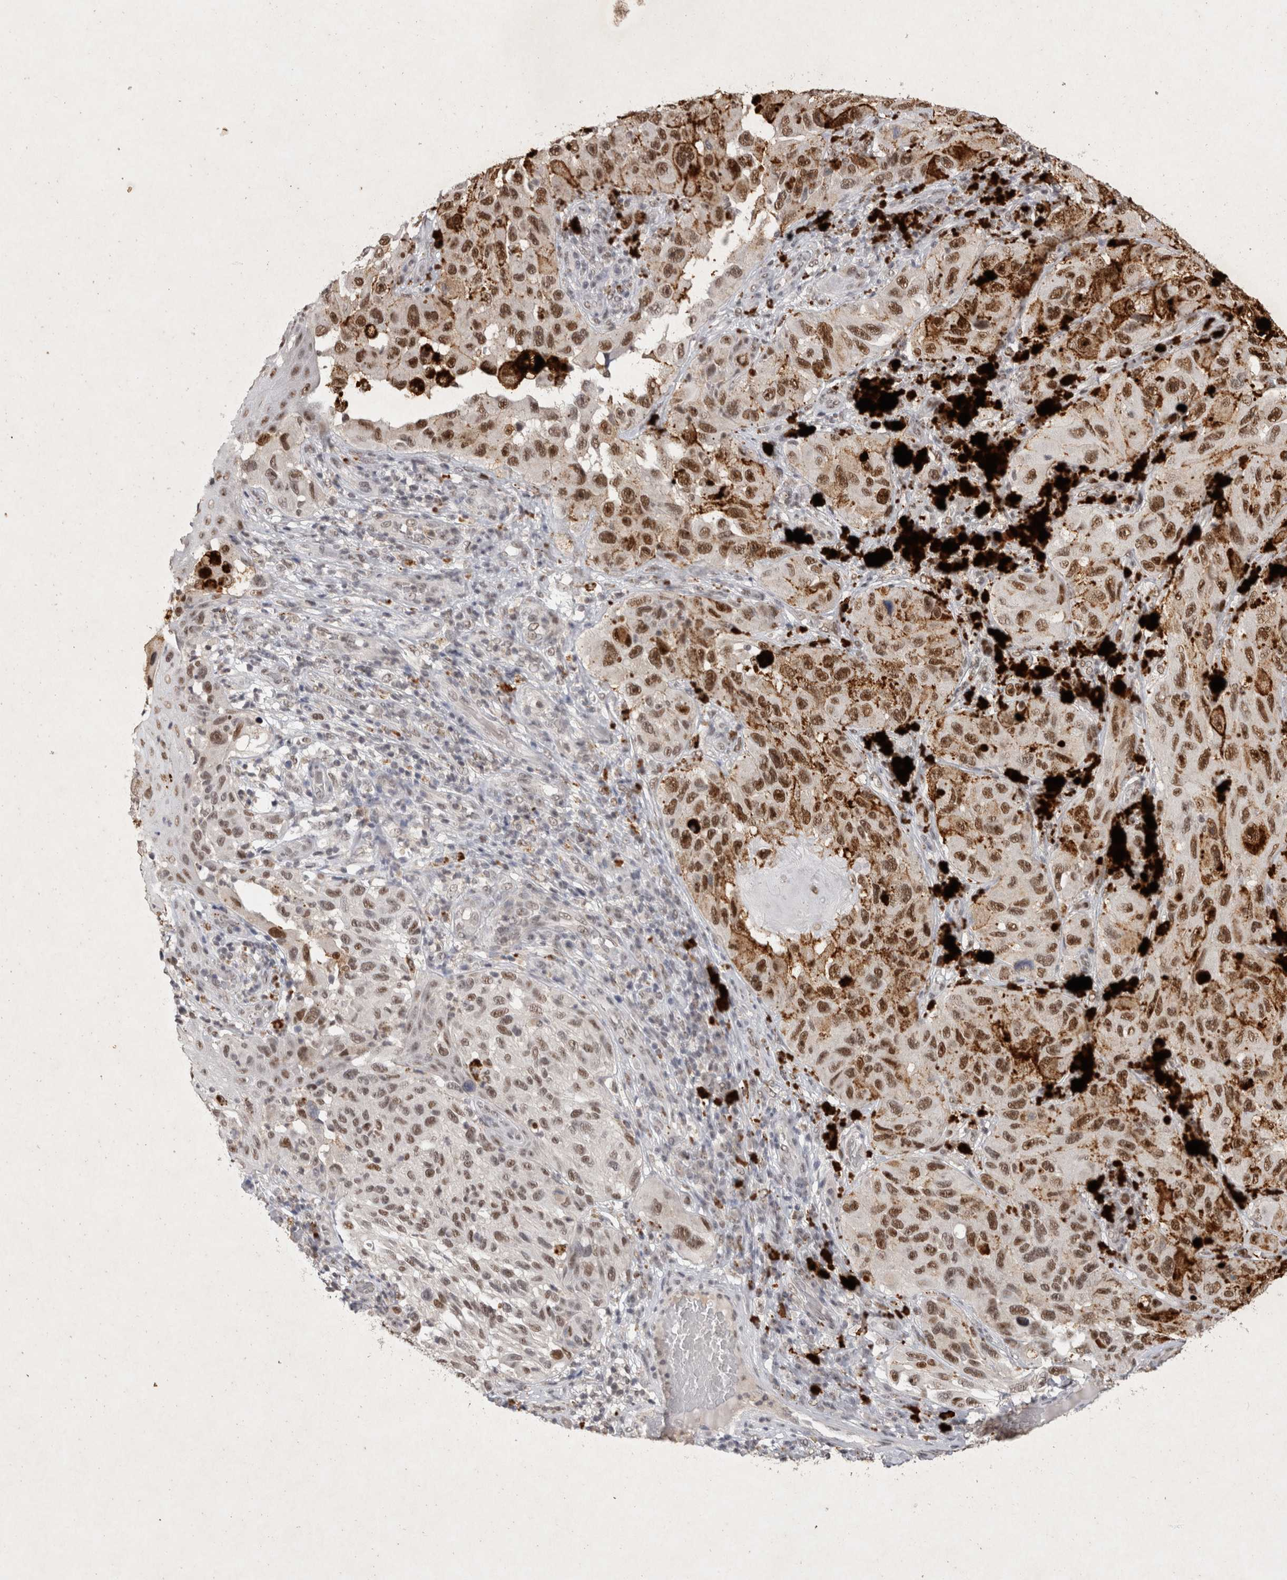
{"staining": {"intensity": "moderate", "quantity": ">75%", "location": "nuclear"}, "tissue": "melanoma", "cell_type": "Tumor cells", "image_type": "cancer", "snomed": [{"axis": "morphology", "description": "Malignant melanoma, NOS"}, {"axis": "topography", "description": "Skin"}], "caption": "Human malignant melanoma stained with a brown dye shows moderate nuclear positive staining in approximately >75% of tumor cells.", "gene": "XRCC5", "patient": {"sex": "female", "age": 73}}